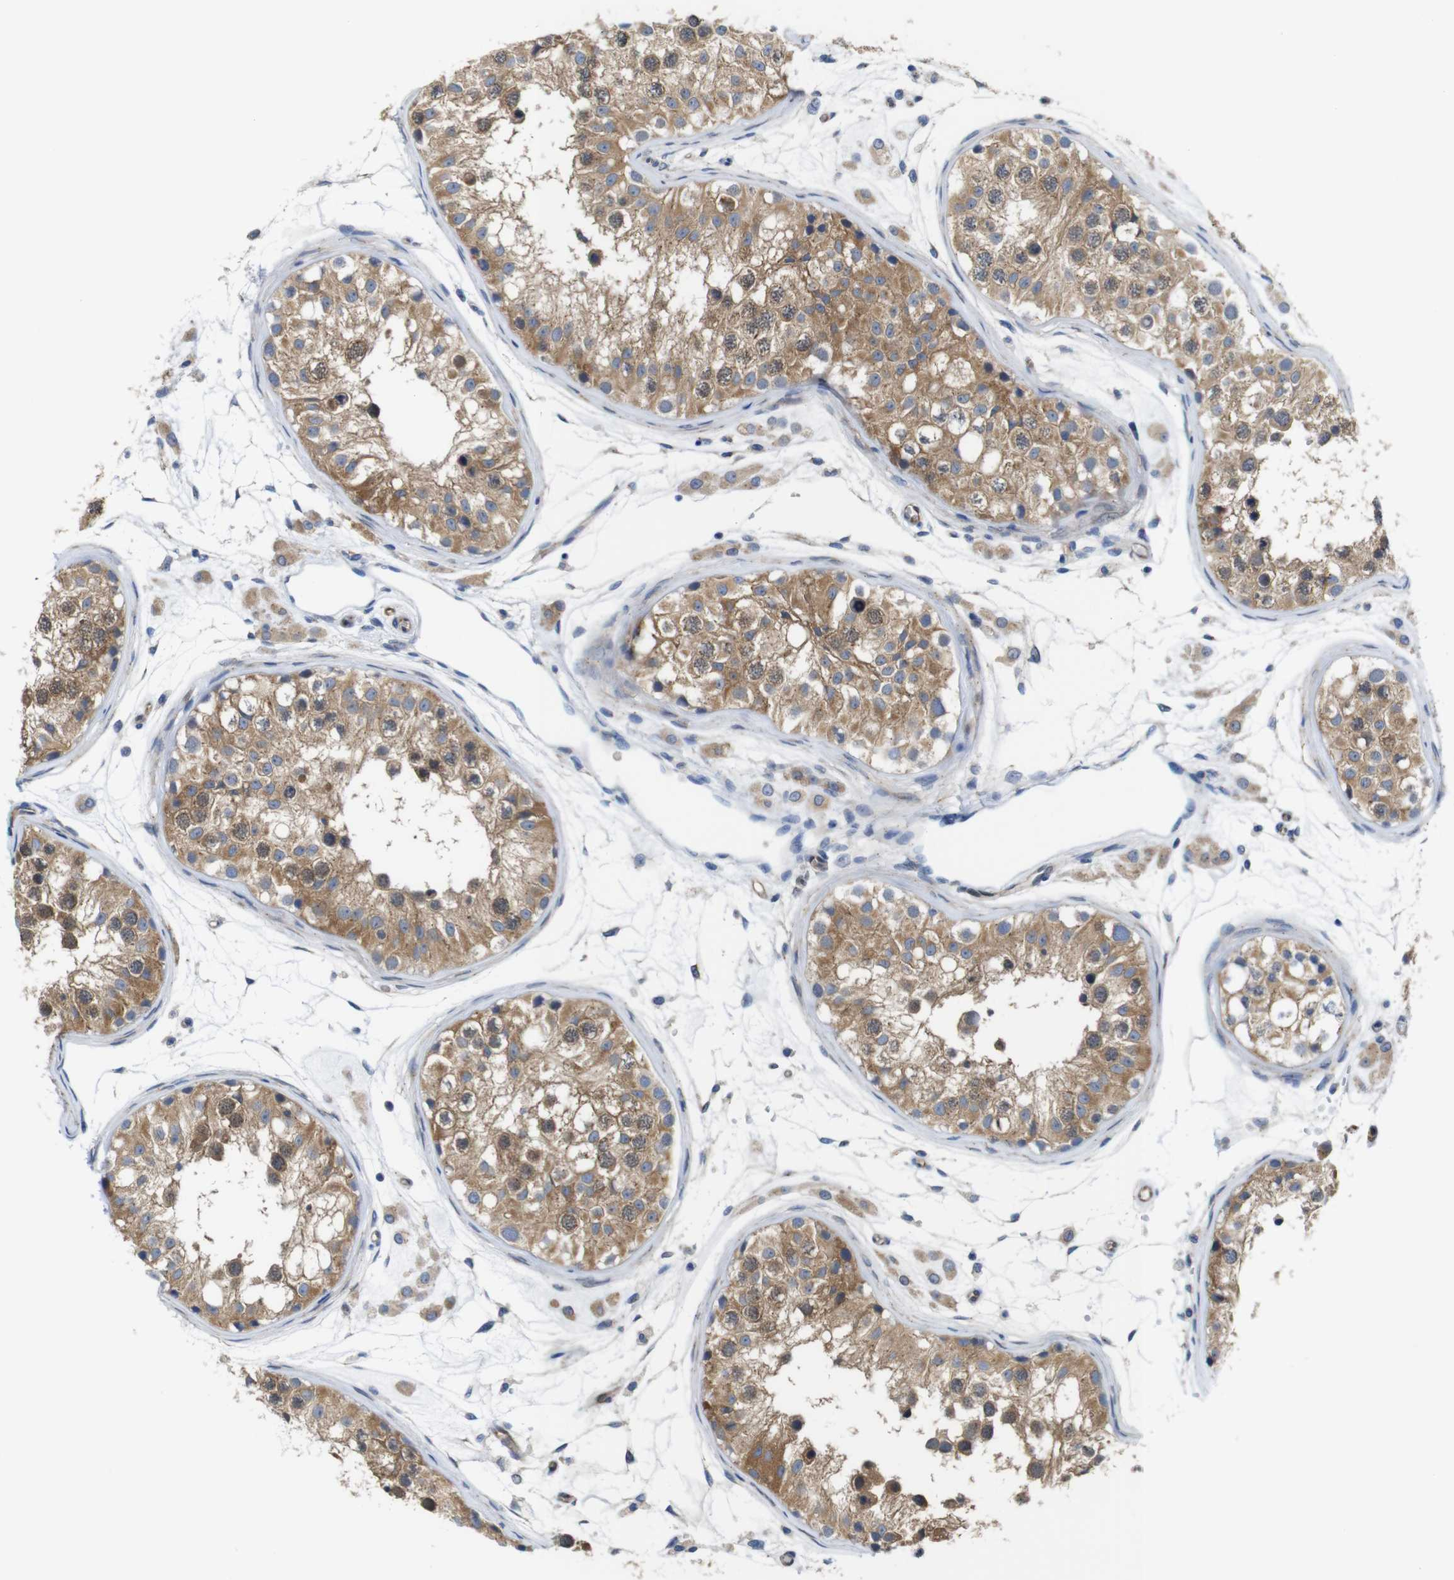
{"staining": {"intensity": "moderate", "quantity": ">75%", "location": "cytoplasmic/membranous"}, "tissue": "testis", "cell_type": "Cells in seminiferous ducts", "image_type": "normal", "snomed": [{"axis": "morphology", "description": "Normal tissue, NOS"}, {"axis": "morphology", "description": "Adenocarcinoma, metastatic, NOS"}, {"axis": "topography", "description": "Testis"}], "caption": "Protein expression analysis of unremarkable human testis reveals moderate cytoplasmic/membranous expression in about >75% of cells in seminiferous ducts. The staining is performed using DAB (3,3'-diaminobenzidine) brown chromogen to label protein expression. The nuclei are counter-stained blue using hematoxylin.", "gene": "DDRGK1", "patient": {"sex": "male", "age": 26}}